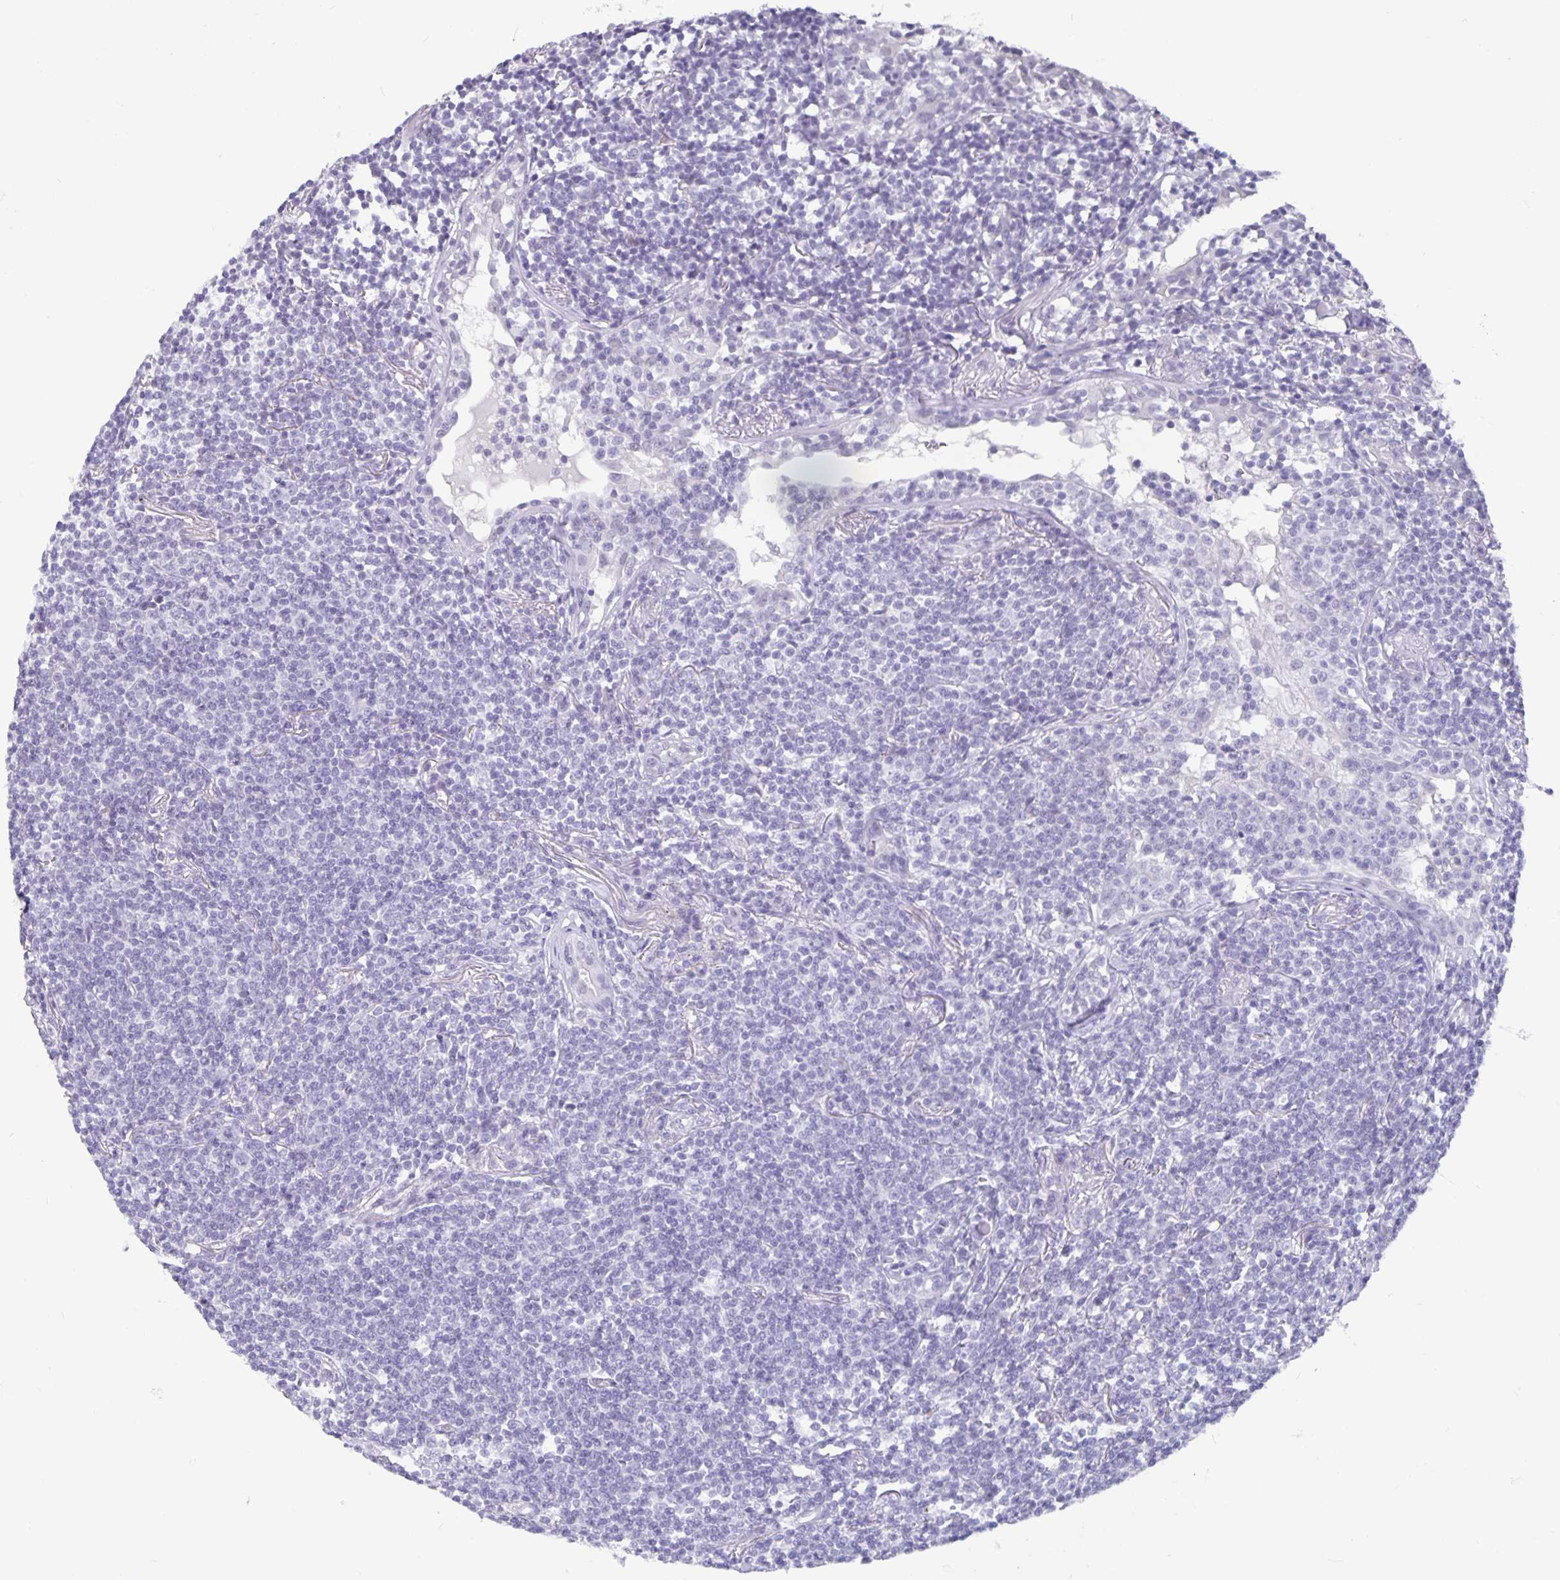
{"staining": {"intensity": "negative", "quantity": "none", "location": "none"}, "tissue": "lymphoma", "cell_type": "Tumor cells", "image_type": "cancer", "snomed": [{"axis": "morphology", "description": "Malignant lymphoma, non-Hodgkin's type, Low grade"}, {"axis": "topography", "description": "Lung"}], "caption": "Malignant lymphoma, non-Hodgkin's type (low-grade) was stained to show a protein in brown. There is no significant positivity in tumor cells.", "gene": "OLIG2", "patient": {"sex": "female", "age": 71}}